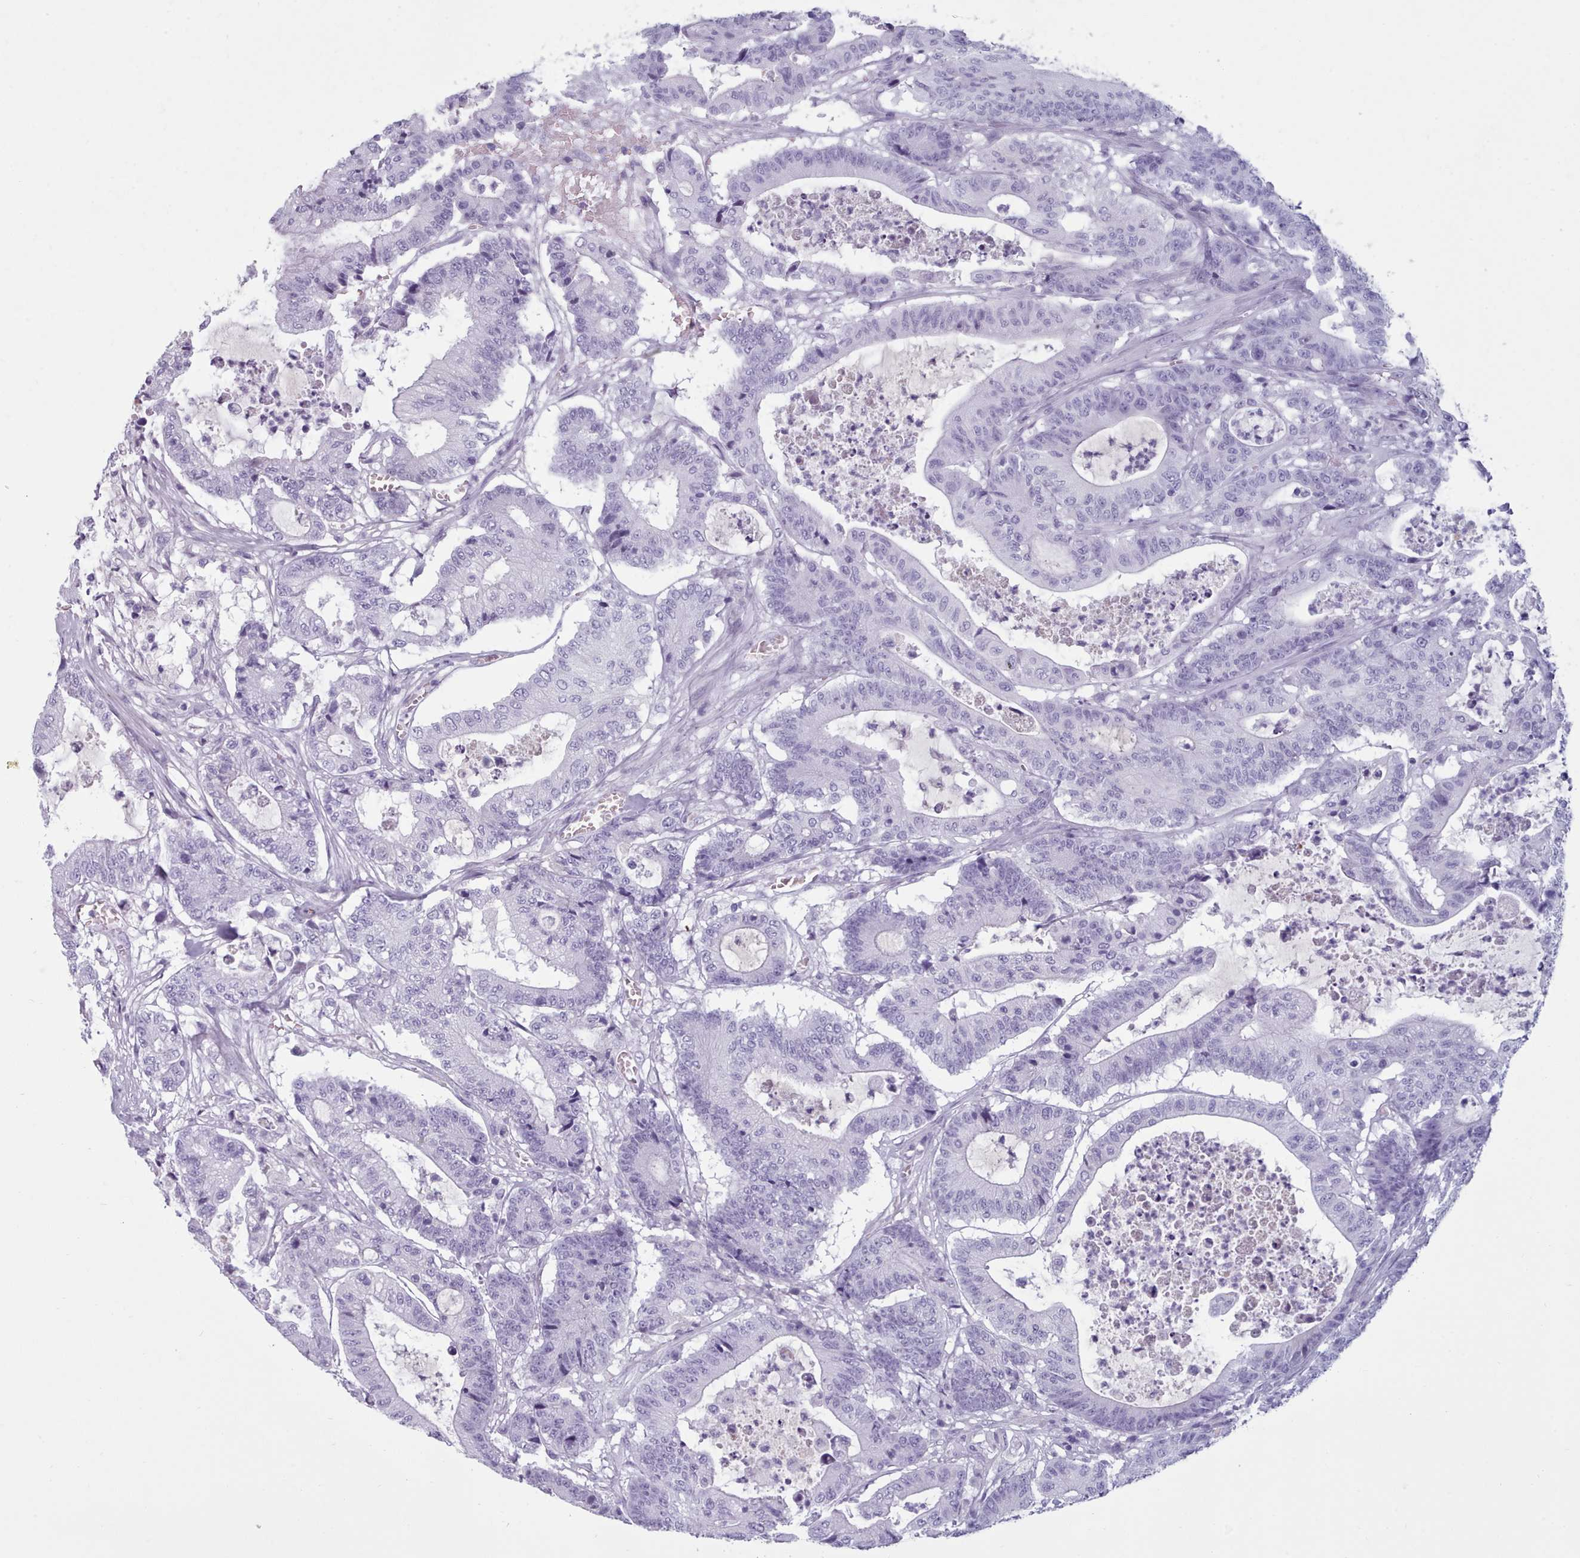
{"staining": {"intensity": "negative", "quantity": "none", "location": "none"}, "tissue": "colorectal cancer", "cell_type": "Tumor cells", "image_type": "cancer", "snomed": [{"axis": "morphology", "description": "Adenocarcinoma, NOS"}, {"axis": "topography", "description": "Colon"}], "caption": "Immunohistochemical staining of human colorectal cancer reveals no significant expression in tumor cells. (DAB (3,3'-diaminobenzidine) IHC visualized using brightfield microscopy, high magnification).", "gene": "ZNF43", "patient": {"sex": "female", "age": 84}}